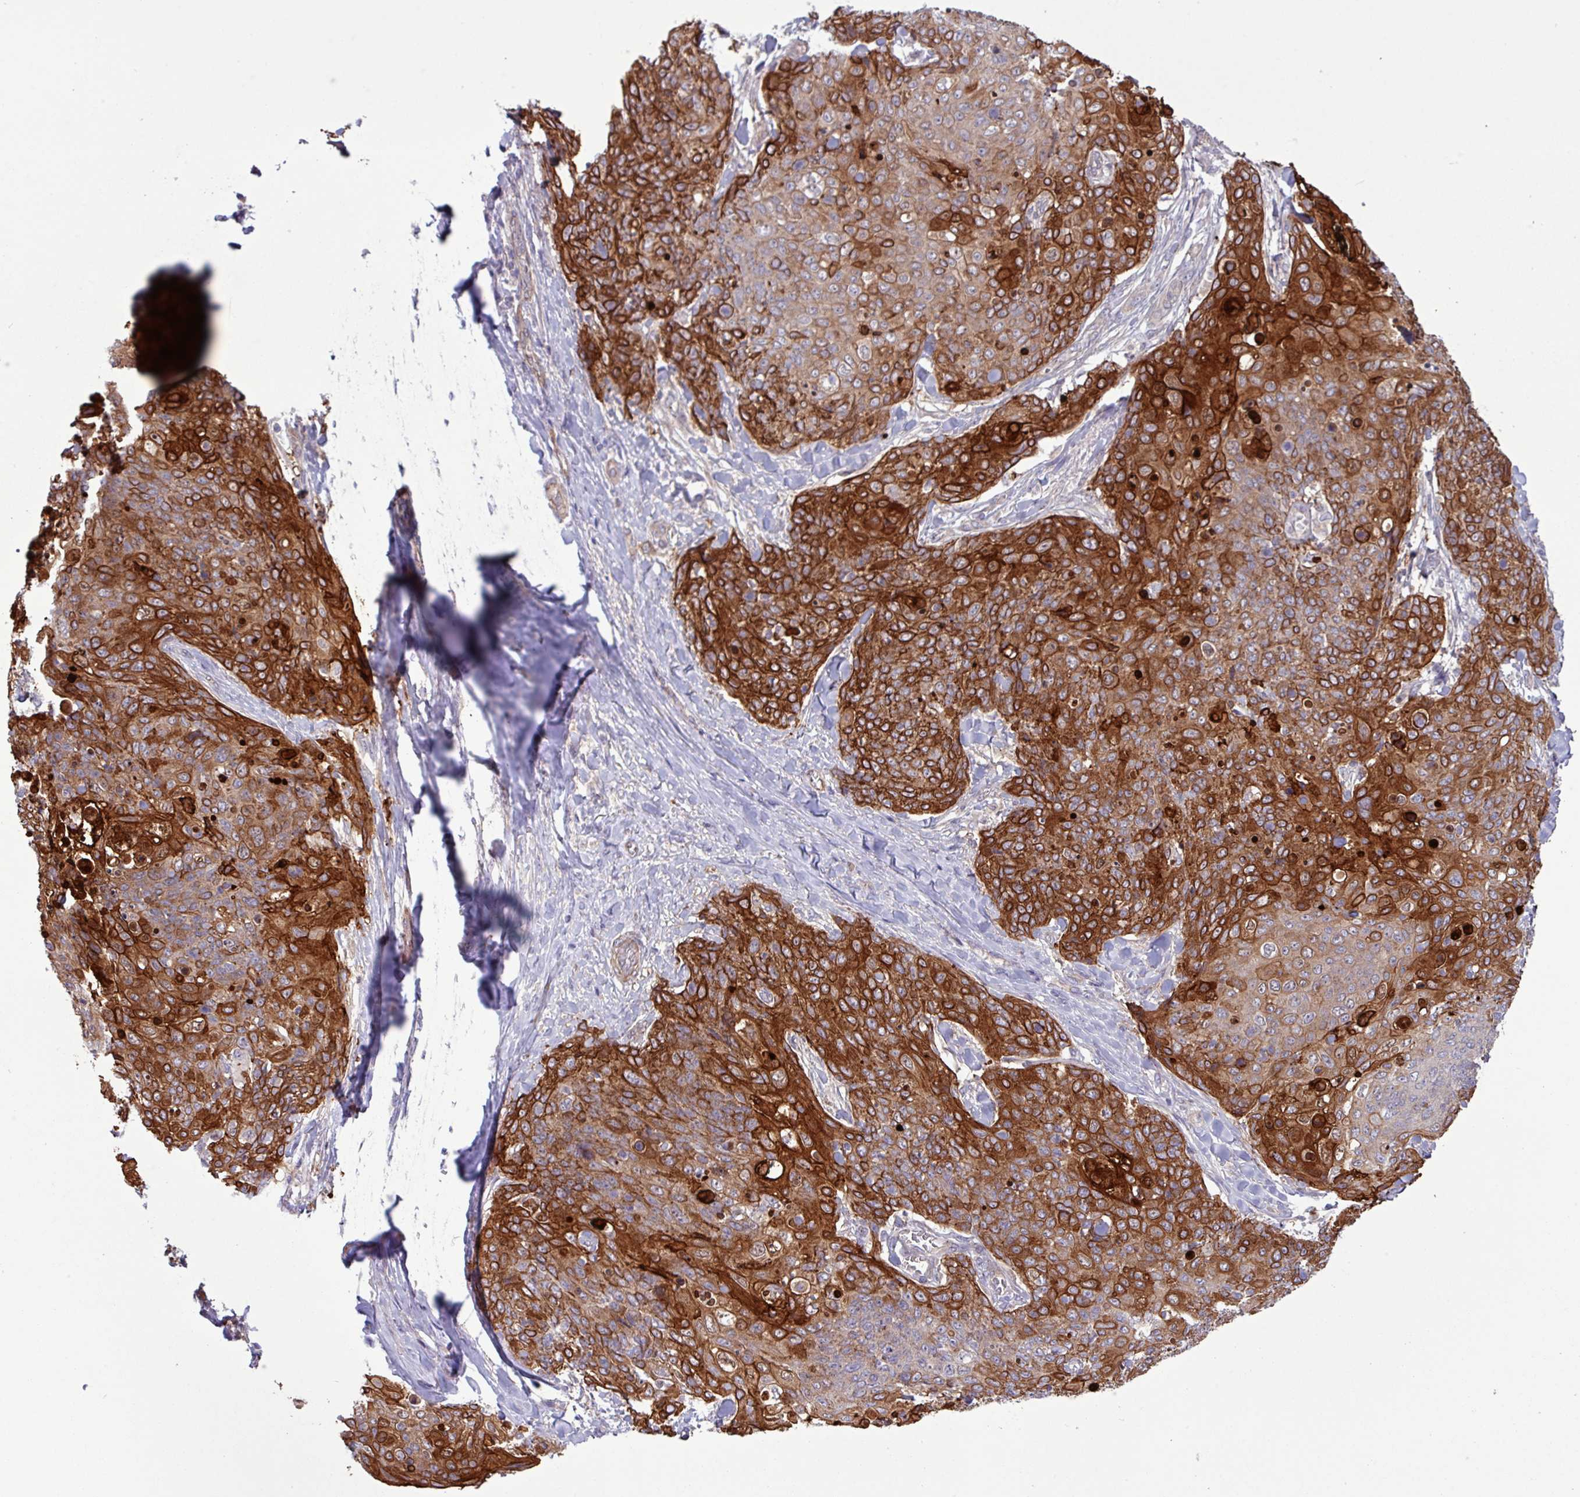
{"staining": {"intensity": "strong", "quantity": "25%-75%", "location": "cytoplasmic/membranous"}, "tissue": "skin cancer", "cell_type": "Tumor cells", "image_type": "cancer", "snomed": [{"axis": "morphology", "description": "Squamous cell carcinoma, NOS"}, {"axis": "topography", "description": "Skin"}, {"axis": "topography", "description": "Vulva"}], "caption": "There is high levels of strong cytoplasmic/membranous staining in tumor cells of squamous cell carcinoma (skin), as demonstrated by immunohistochemical staining (brown color).", "gene": "CNTRL", "patient": {"sex": "female", "age": 85}}